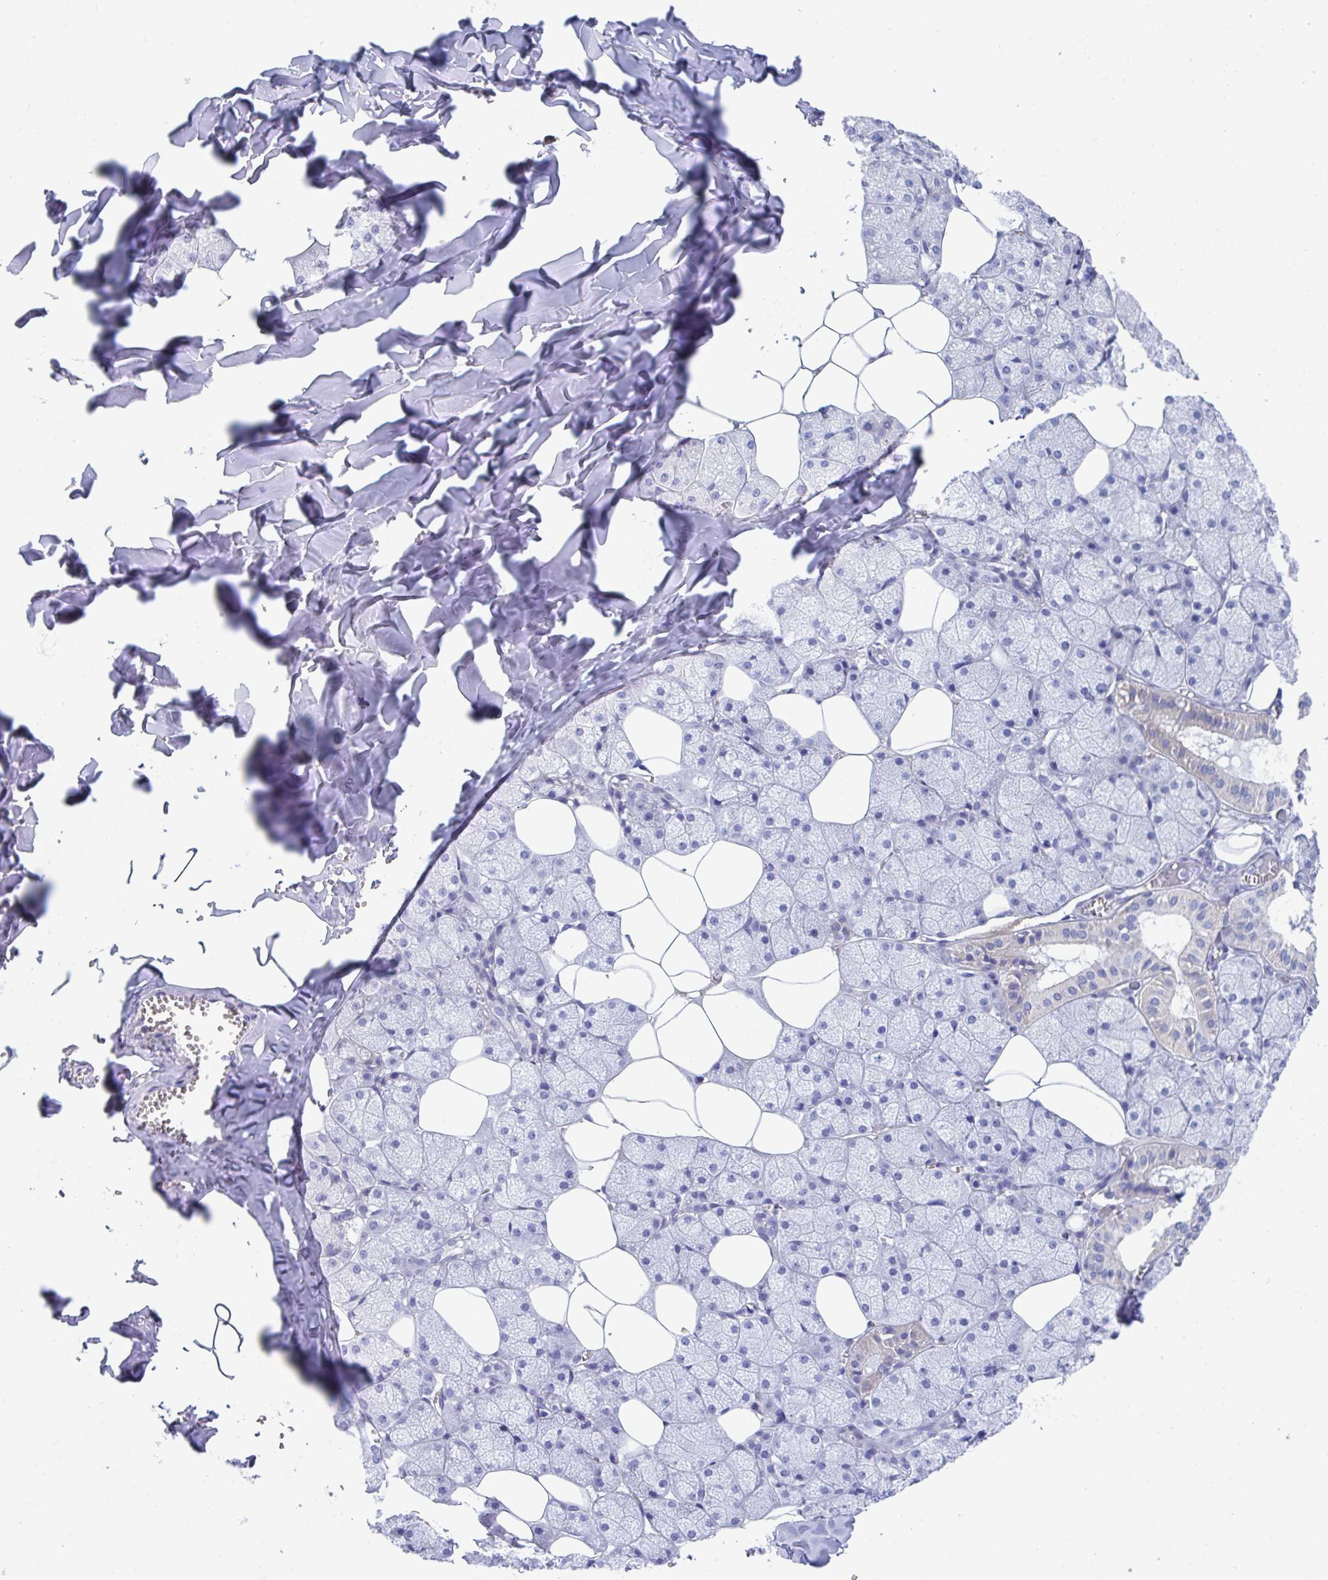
{"staining": {"intensity": "weak", "quantity": "<25%", "location": "cytoplasmic/membranous"}, "tissue": "salivary gland", "cell_type": "Glandular cells", "image_type": "normal", "snomed": [{"axis": "morphology", "description": "Normal tissue, NOS"}, {"axis": "topography", "description": "Salivary gland"}, {"axis": "topography", "description": "Peripheral nerve tissue"}], "caption": "IHC of benign human salivary gland exhibits no expression in glandular cells.", "gene": "TTC30A", "patient": {"sex": "male", "age": 38}}